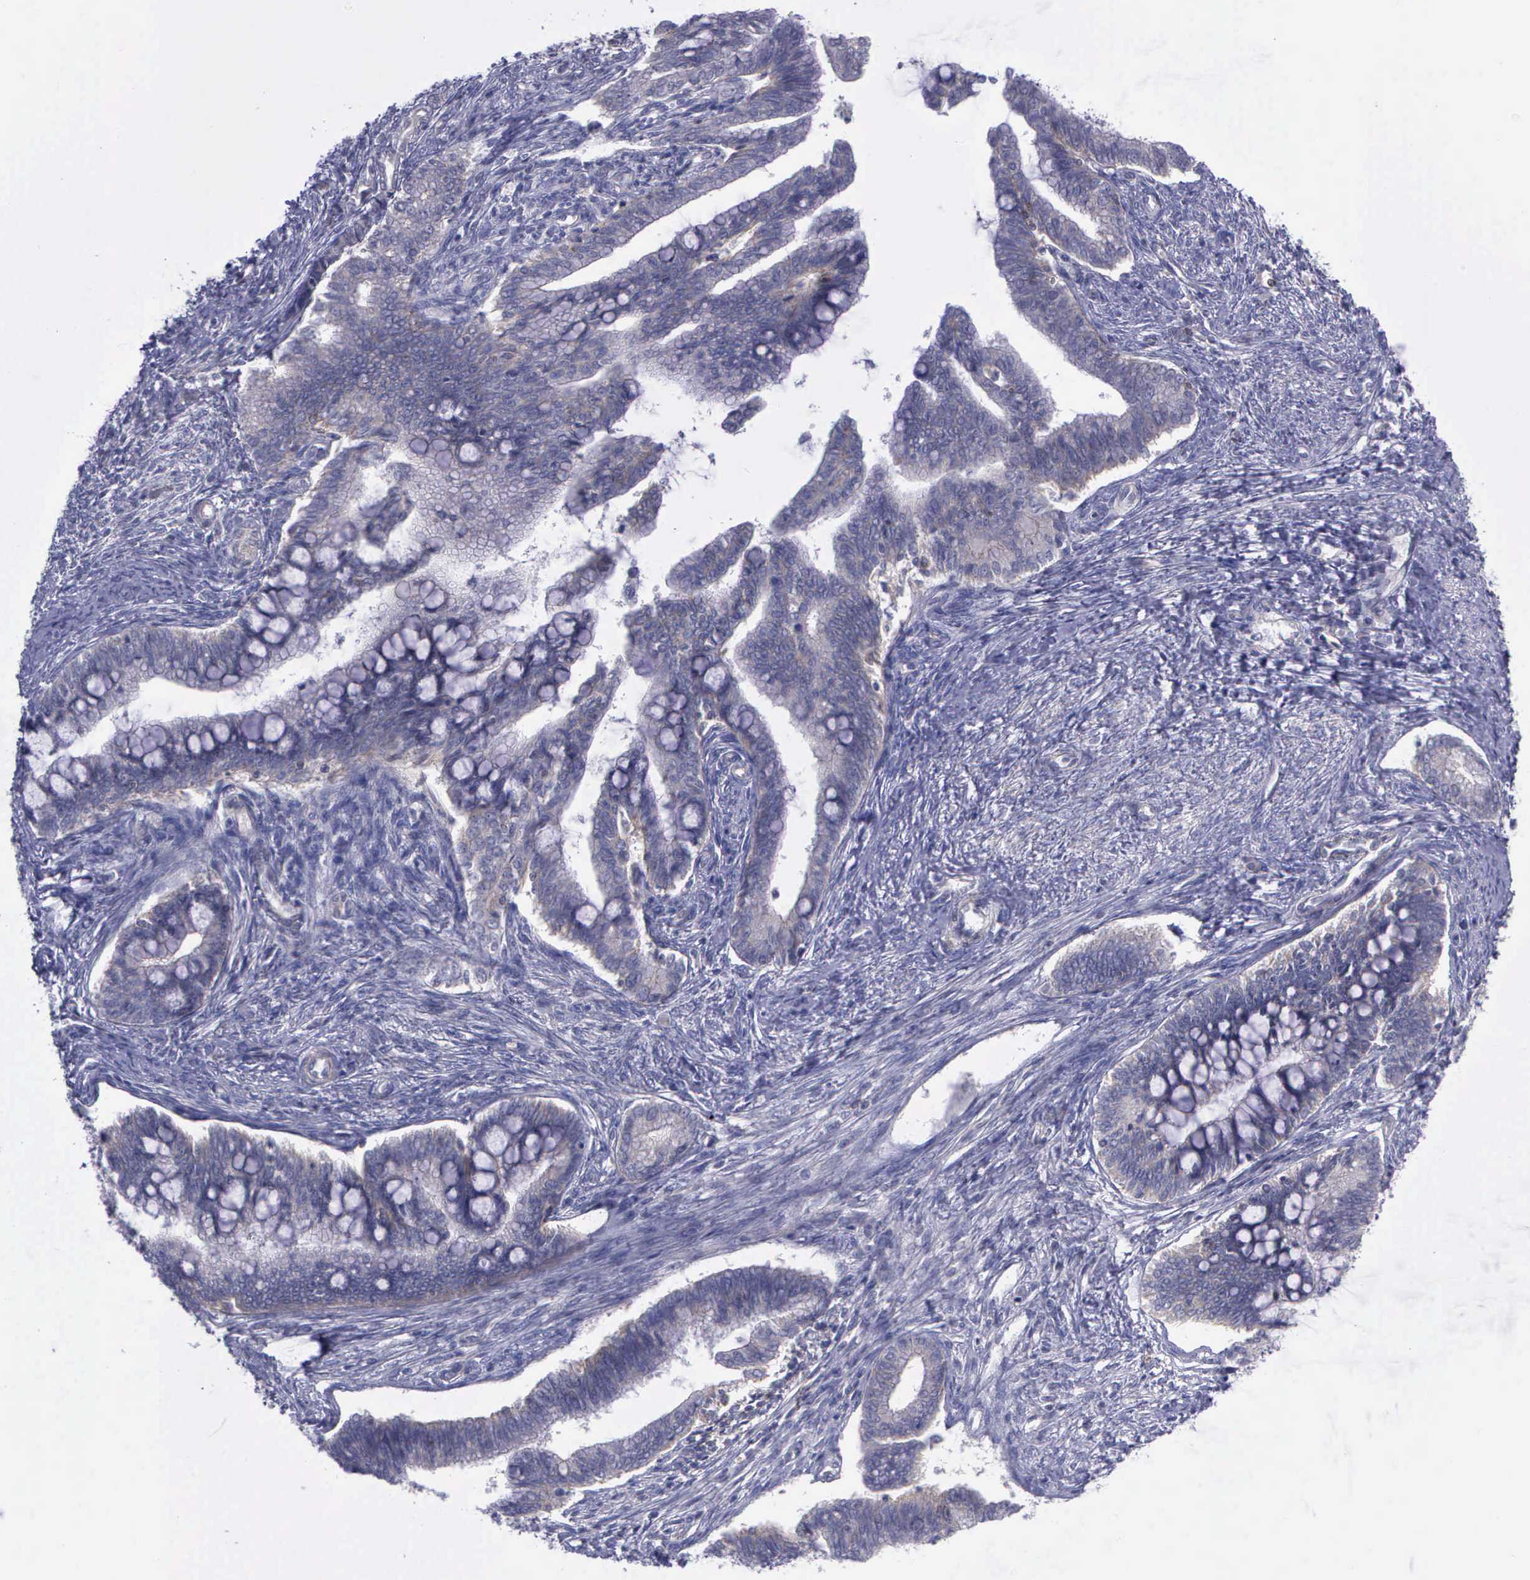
{"staining": {"intensity": "negative", "quantity": "none", "location": "none"}, "tissue": "cervical cancer", "cell_type": "Tumor cells", "image_type": "cancer", "snomed": [{"axis": "morphology", "description": "Adenocarcinoma, NOS"}, {"axis": "topography", "description": "Cervix"}], "caption": "An image of human cervical cancer (adenocarcinoma) is negative for staining in tumor cells.", "gene": "MICAL3", "patient": {"sex": "female", "age": 36}}